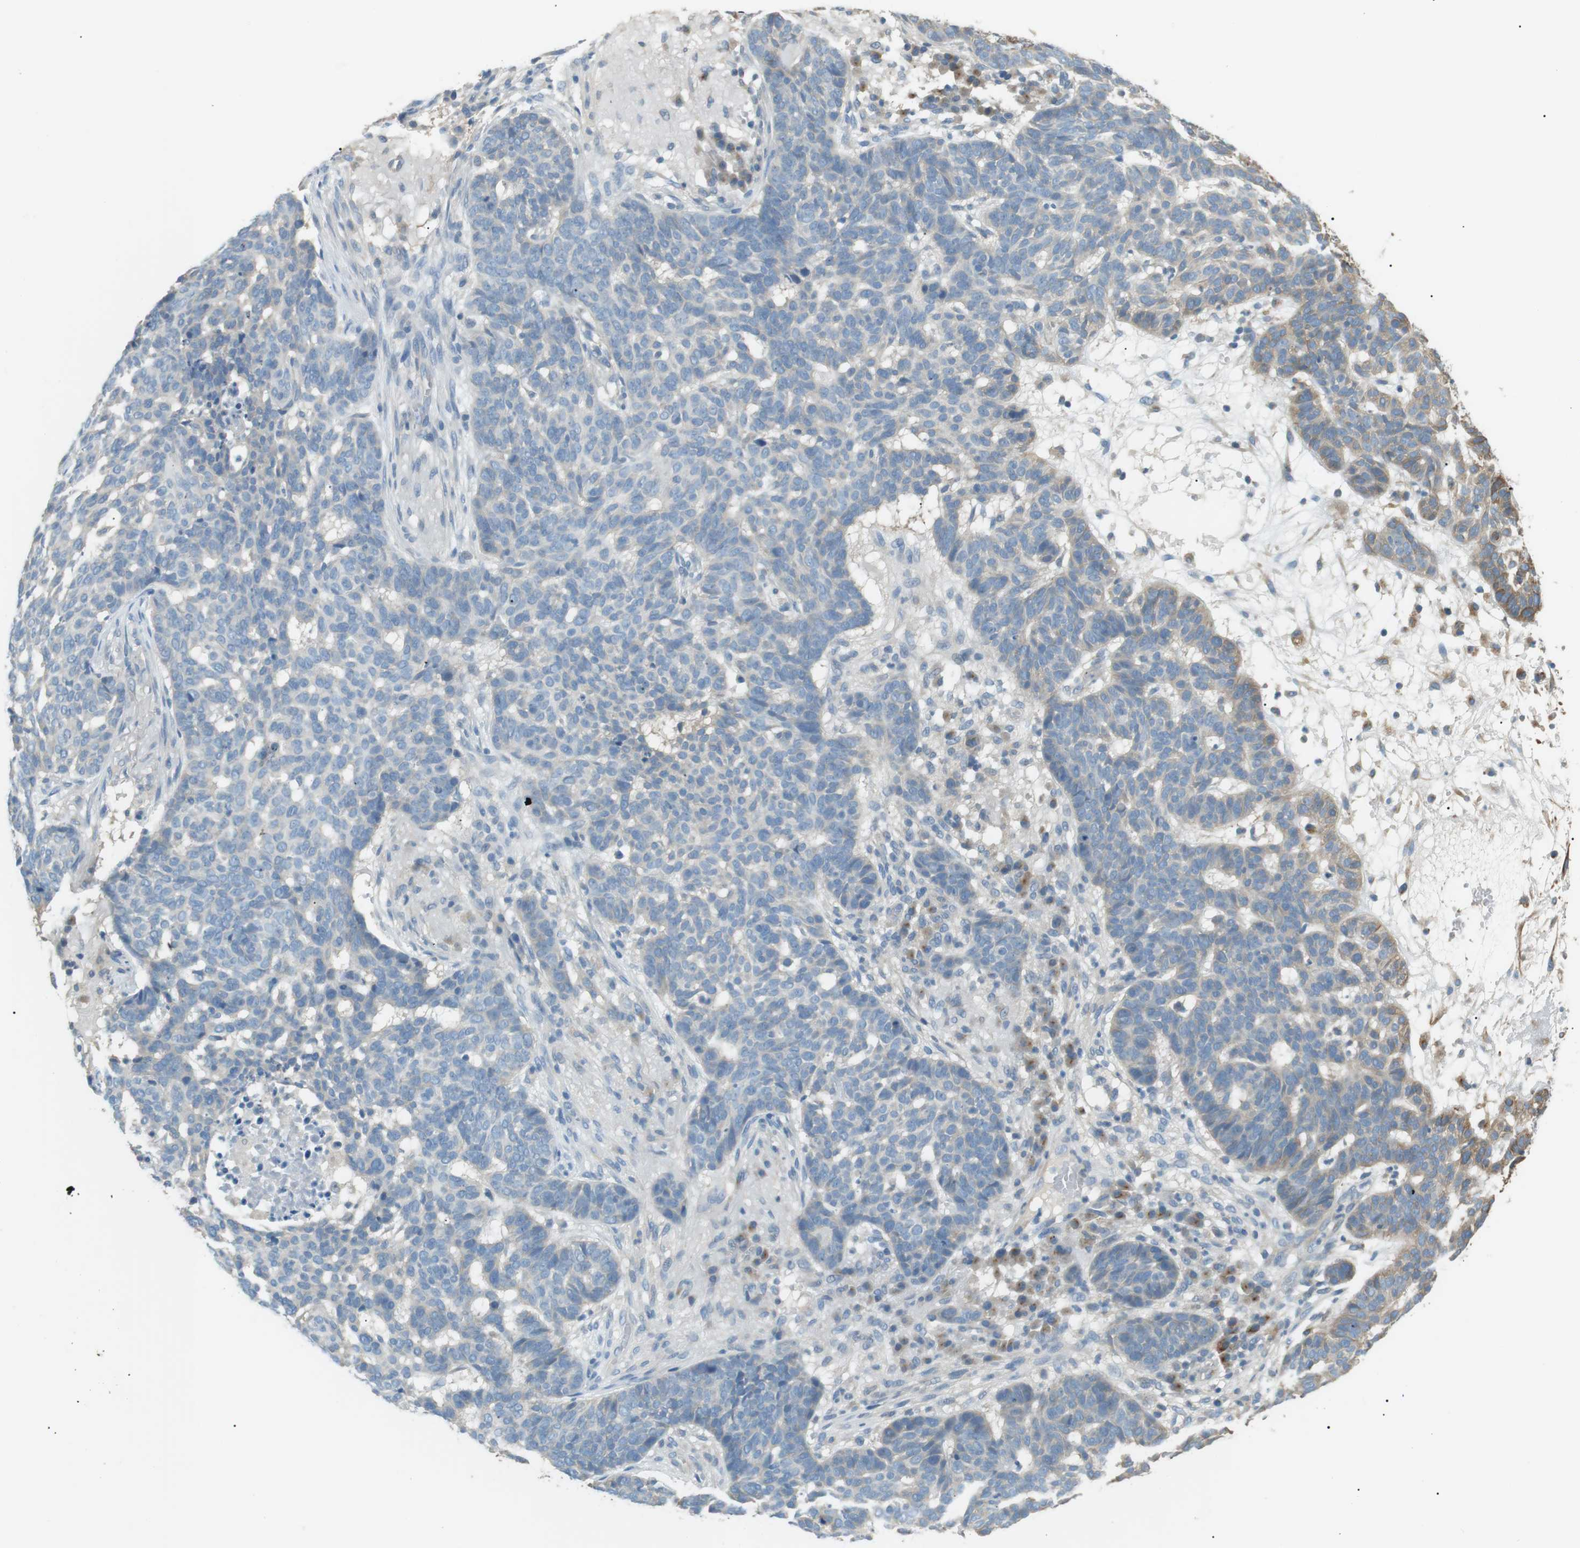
{"staining": {"intensity": "weak", "quantity": "<25%", "location": "cytoplasmic/membranous"}, "tissue": "skin cancer", "cell_type": "Tumor cells", "image_type": "cancer", "snomed": [{"axis": "morphology", "description": "Basal cell carcinoma"}, {"axis": "topography", "description": "Skin"}], "caption": "IHC image of human basal cell carcinoma (skin) stained for a protein (brown), which reveals no expression in tumor cells.", "gene": "CDH26", "patient": {"sex": "male", "age": 85}}